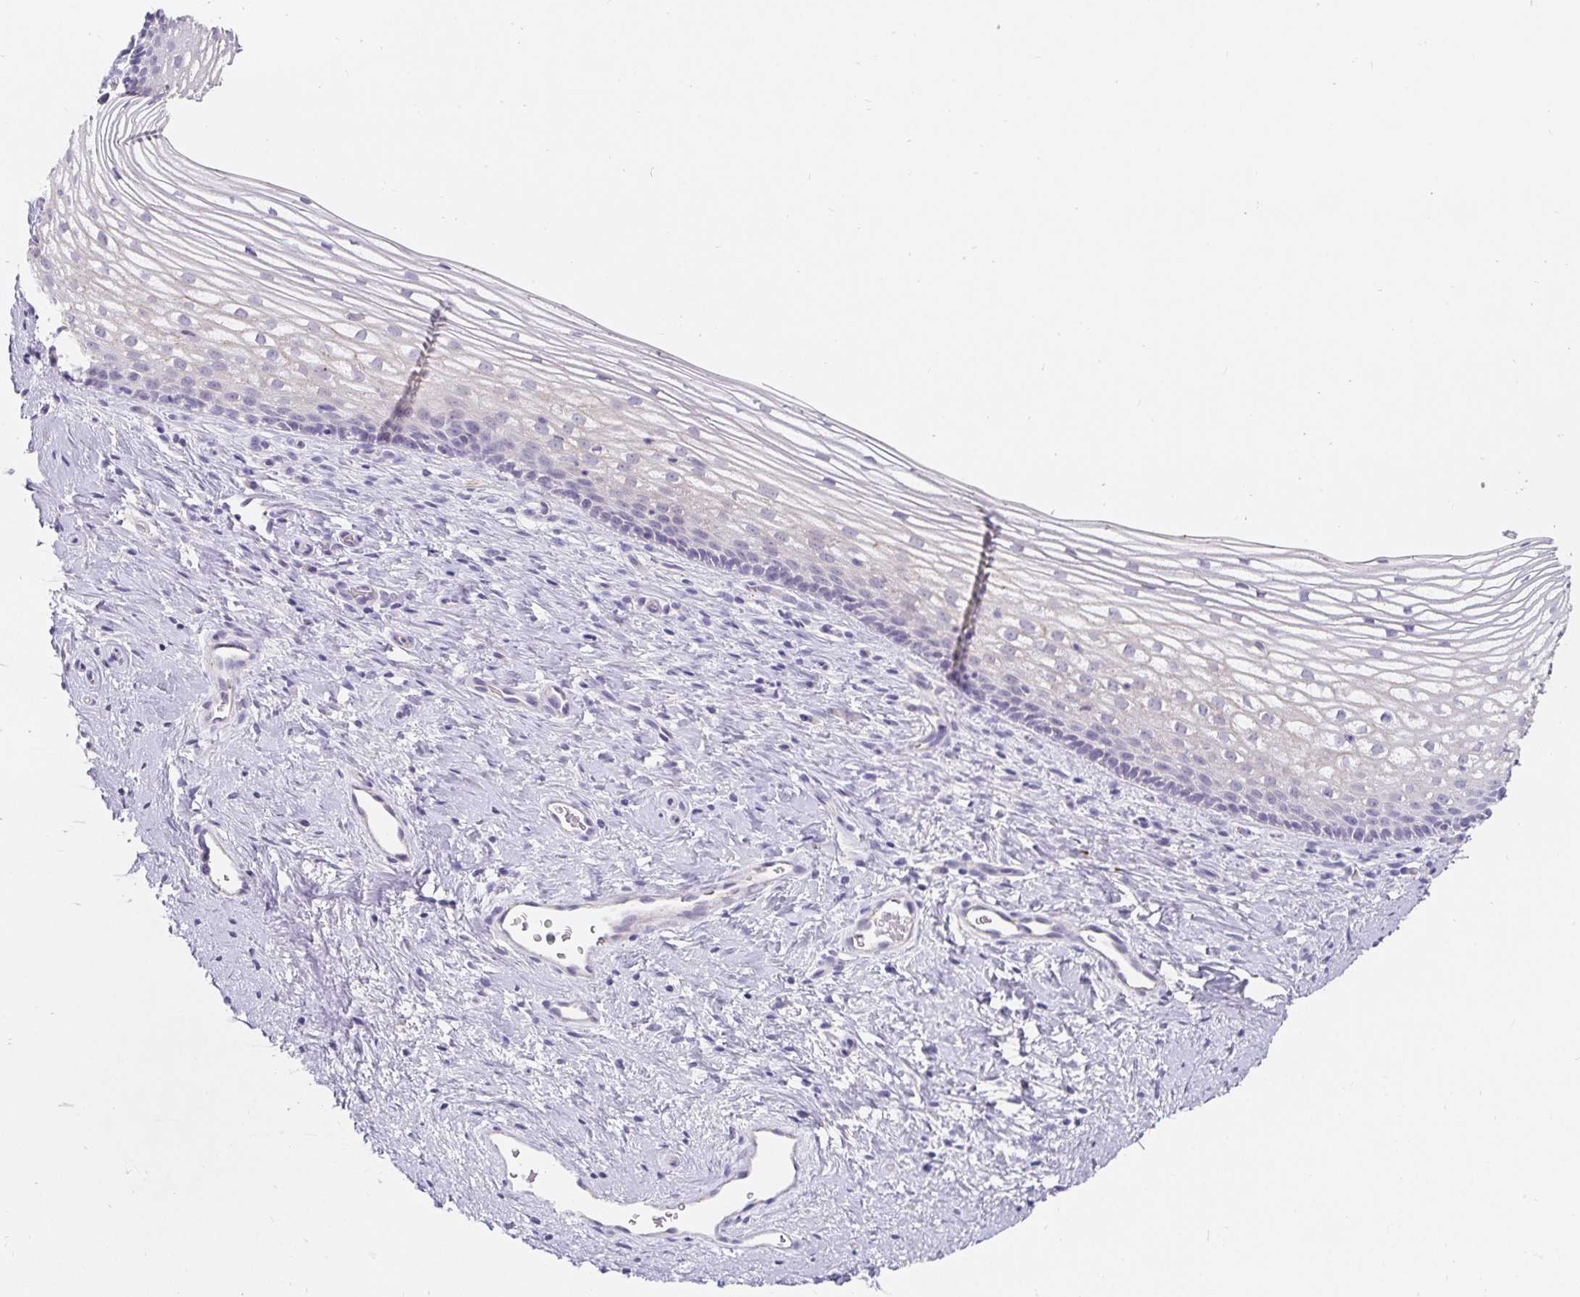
{"staining": {"intensity": "negative", "quantity": "none", "location": "none"}, "tissue": "vagina", "cell_type": "Squamous epithelial cells", "image_type": "normal", "snomed": [{"axis": "morphology", "description": "Normal tissue, NOS"}, {"axis": "topography", "description": "Vagina"}], "caption": "This is an immunohistochemistry (IHC) micrograph of unremarkable human vagina. There is no positivity in squamous epithelial cells.", "gene": "PDX1", "patient": {"sex": "female", "age": 51}}